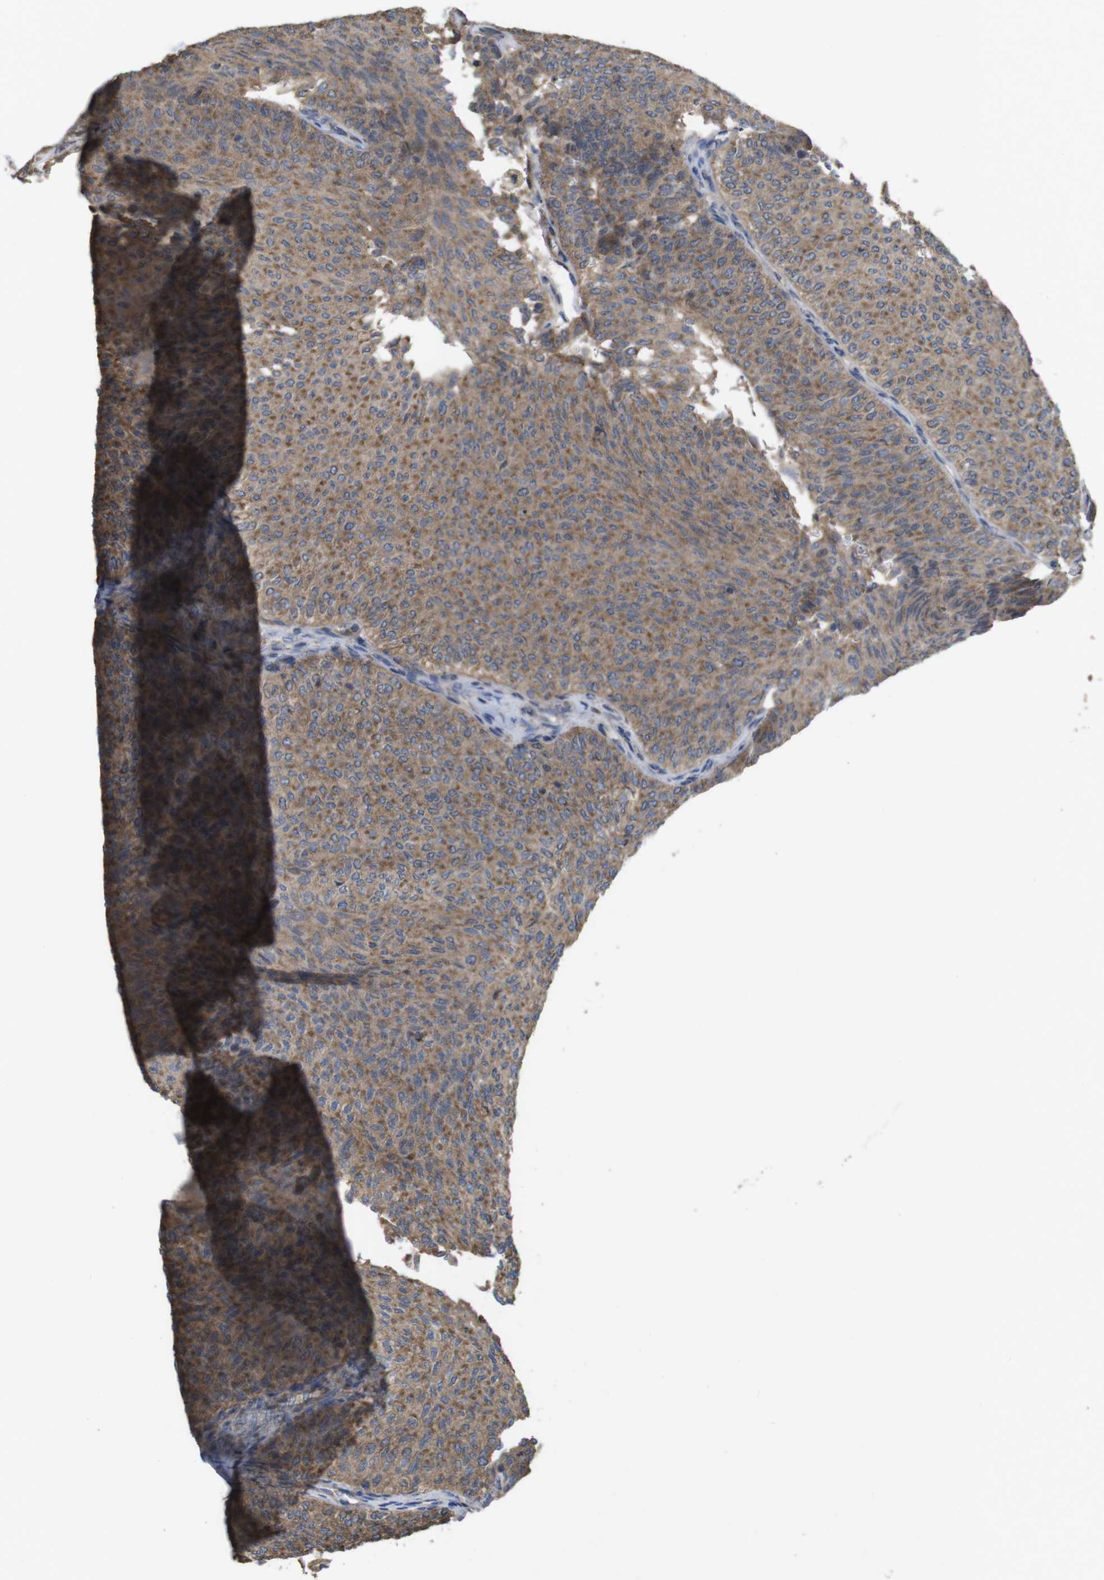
{"staining": {"intensity": "moderate", "quantity": ">75%", "location": "cytoplasmic/membranous"}, "tissue": "urothelial cancer", "cell_type": "Tumor cells", "image_type": "cancer", "snomed": [{"axis": "morphology", "description": "Urothelial carcinoma, Low grade"}, {"axis": "topography", "description": "Urinary bladder"}], "caption": "This histopathology image reveals immunohistochemistry staining of urothelial cancer, with medium moderate cytoplasmic/membranous staining in about >75% of tumor cells.", "gene": "KCNS3", "patient": {"sex": "male", "age": 78}}